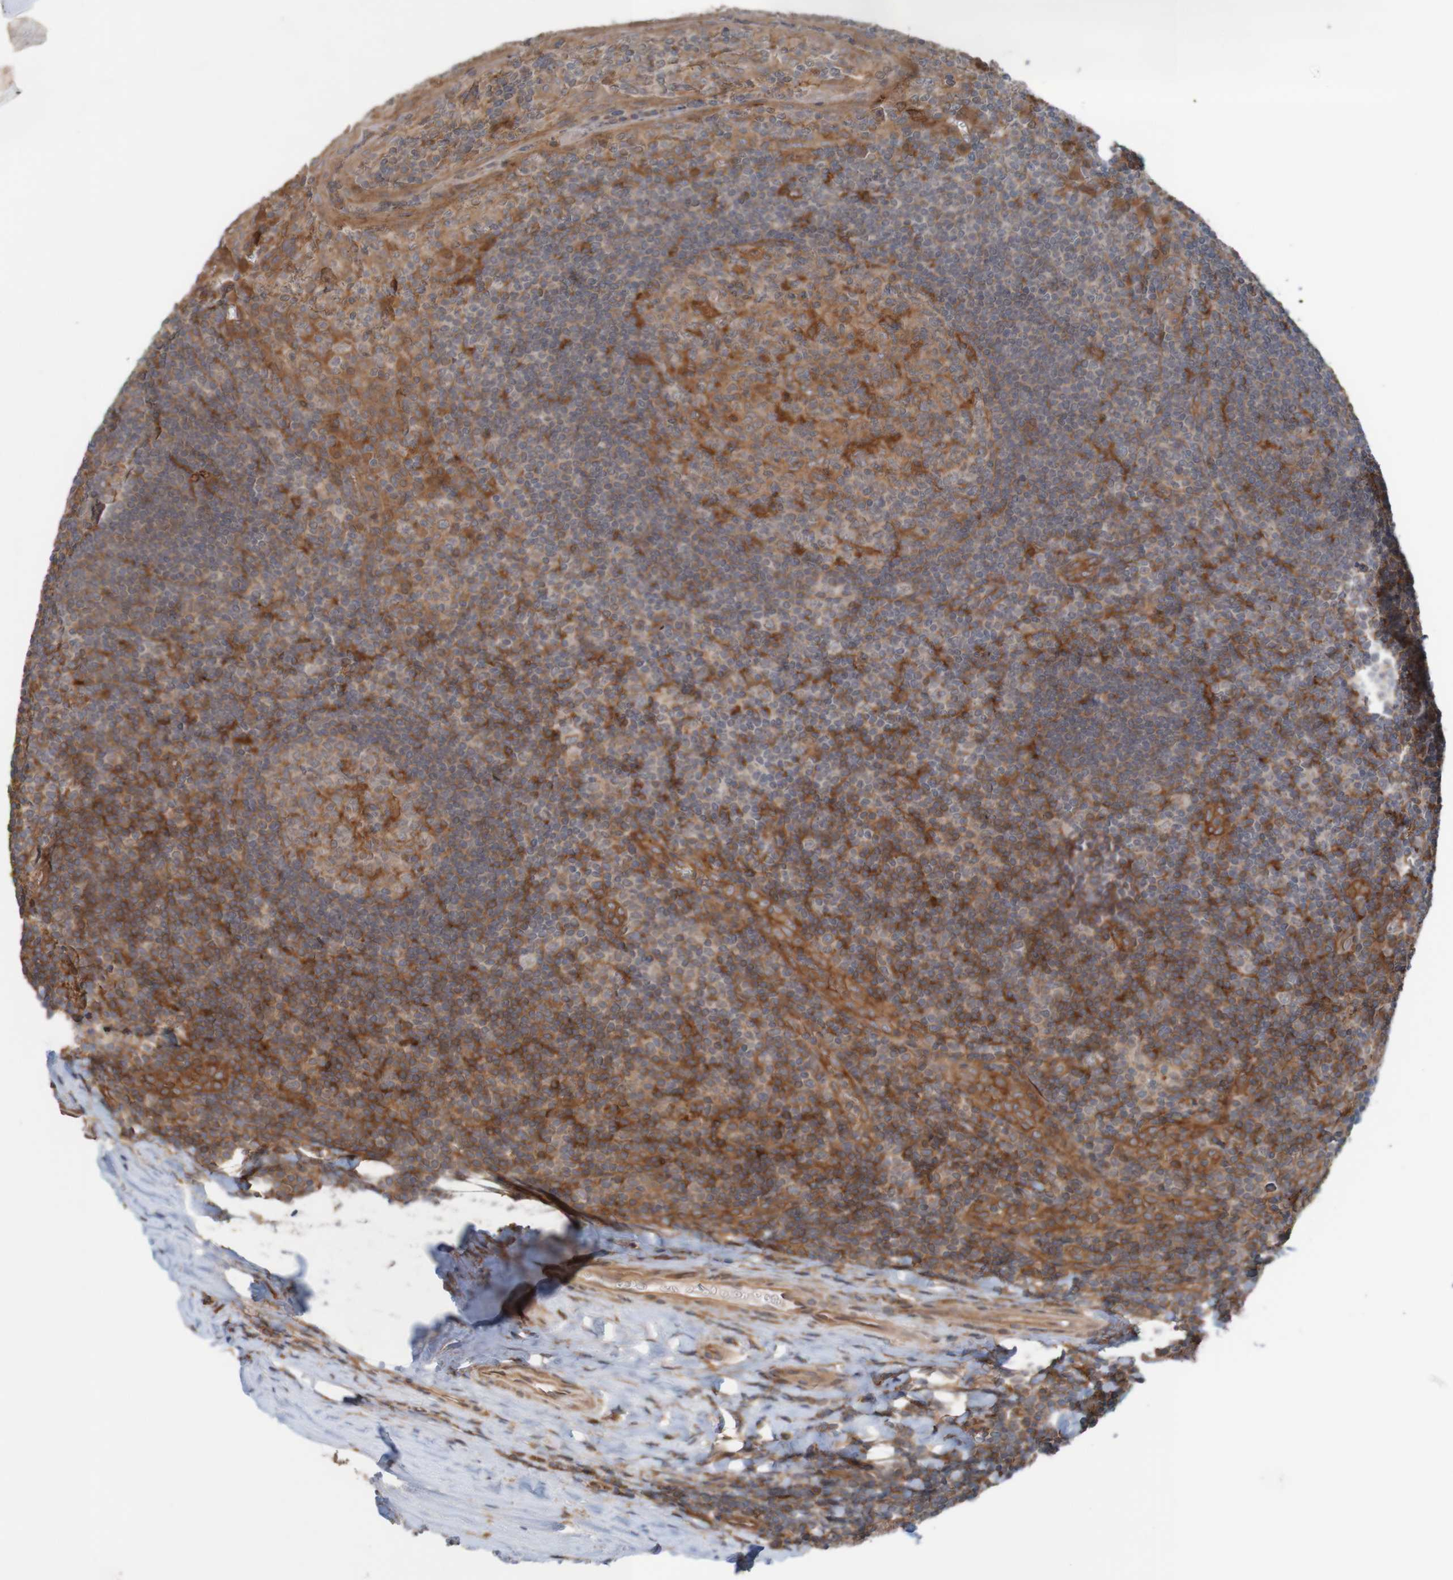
{"staining": {"intensity": "moderate", "quantity": "25%-75%", "location": "cytoplasmic/membranous"}, "tissue": "tonsil", "cell_type": "Germinal center cells", "image_type": "normal", "snomed": [{"axis": "morphology", "description": "Normal tissue, NOS"}, {"axis": "topography", "description": "Tonsil"}], "caption": "A brown stain shows moderate cytoplasmic/membranous positivity of a protein in germinal center cells of unremarkable tonsil.", "gene": "ARHGEF11", "patient": {"sex": "male", "age": 37}}